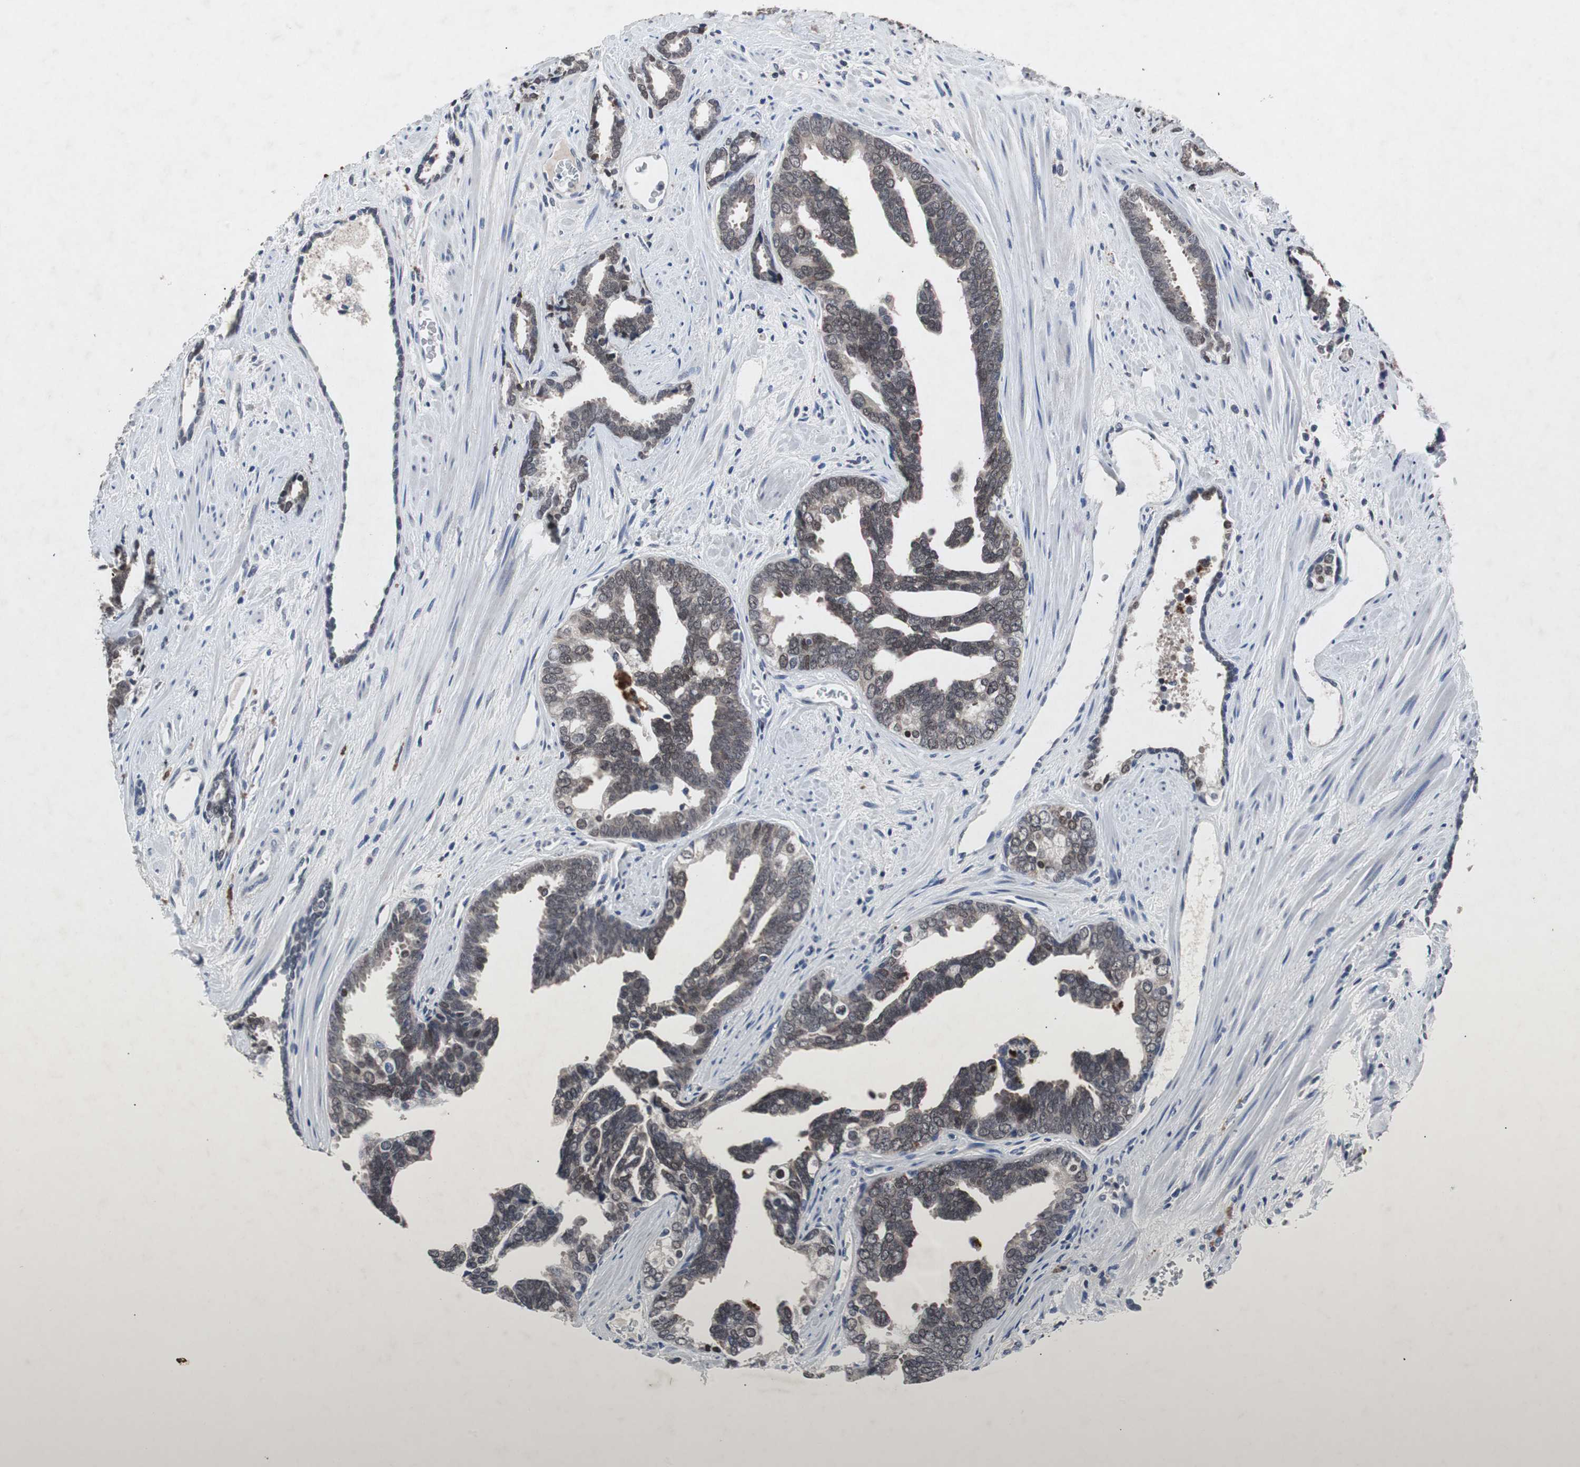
{"staining": {"intensity": "weak", "quantity": "25%-75%", "location": "cytoplasmic/membranous,nuclear"}, "tissue": "prostate cancer", "cell_type": "Tumor cells", "image_type": "cancer", "snomed": [{"axis": "morphology", "description": "Adenocarcinoma, High grade"}, {"axis": "topography", "description": "Prostate"}], "caption": "Prostate cancer tissue displays weak cytoplasmic/membranous and nuclear expression in approximately 25%-75% of tumor cells, visualized by immunohistochemistry.", "gene": "RBM47", "patient": {"sex": "male", "age": 67}}